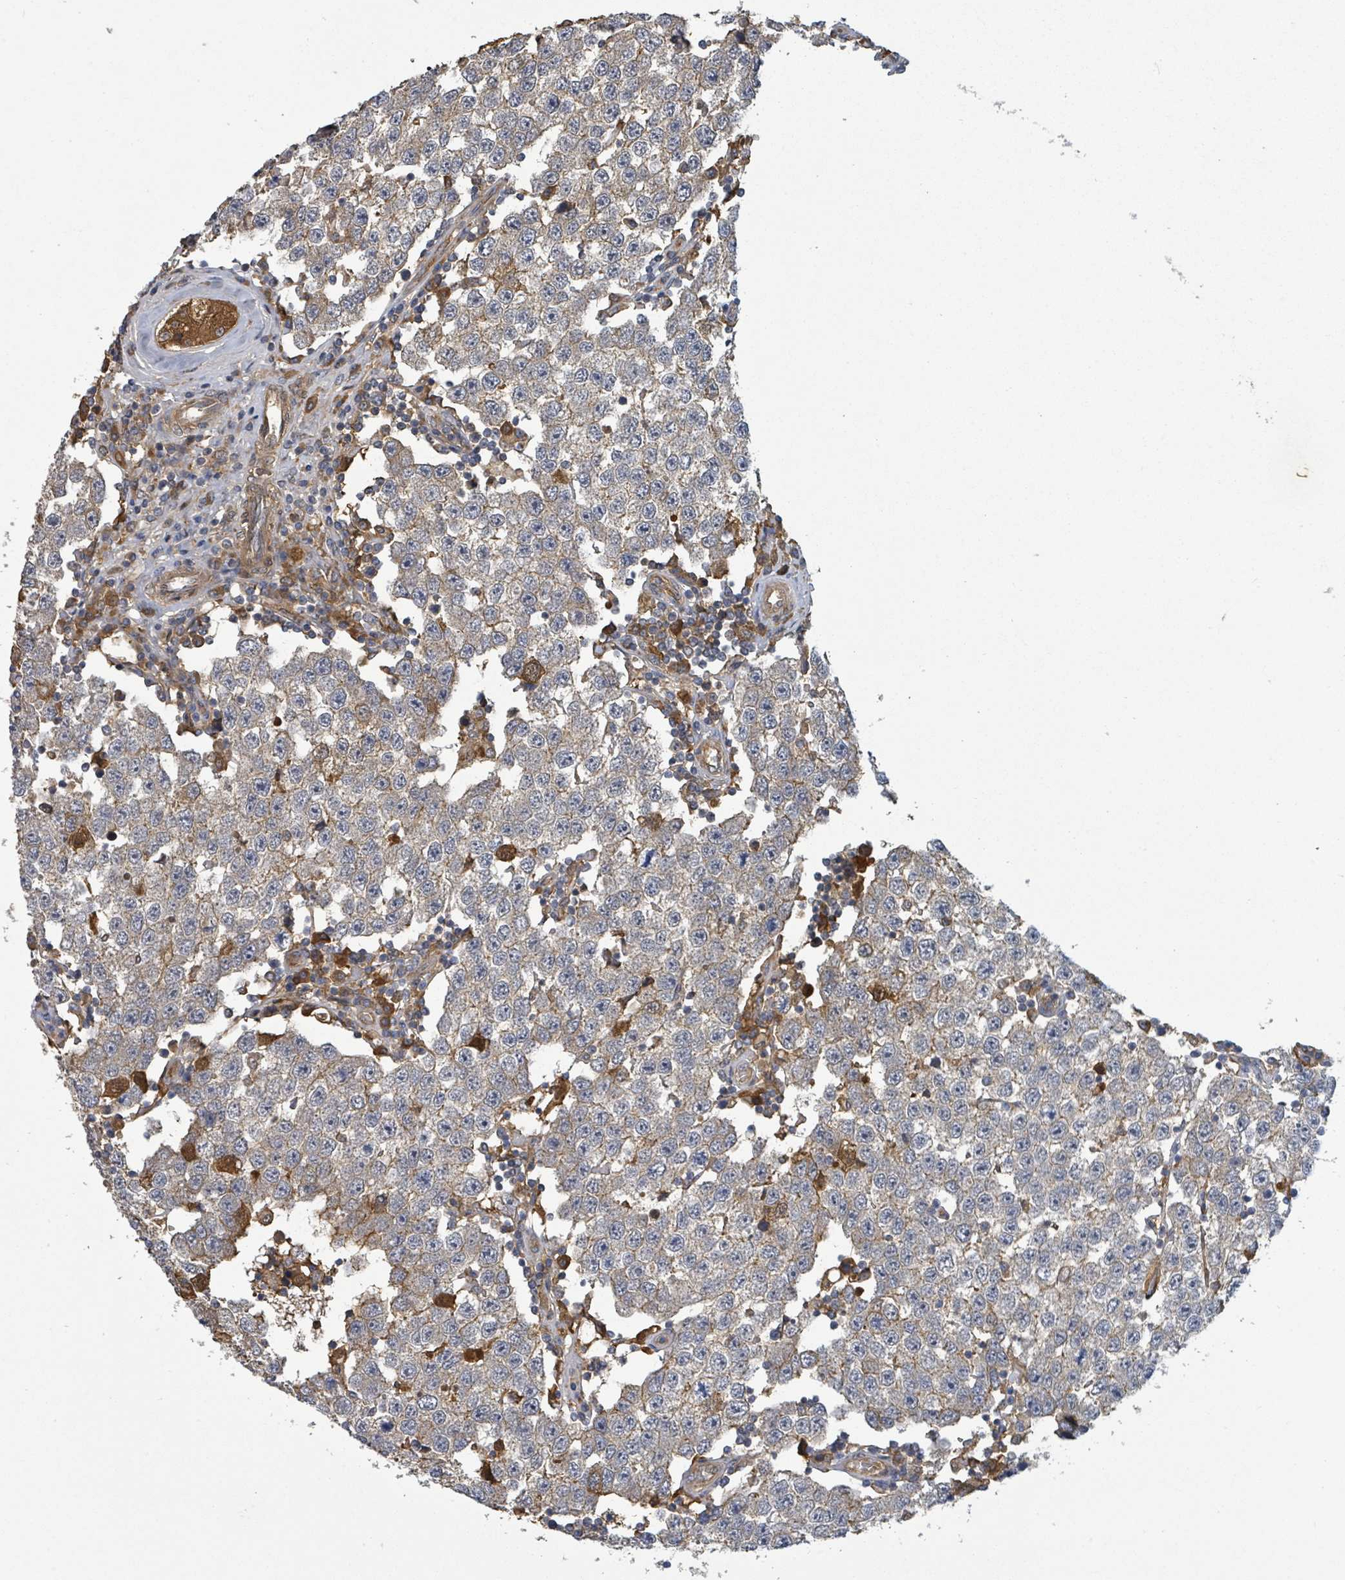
{"staining": {"intensity": "weak", "quantity": ">75%", "location": "cytoplasmic/membranous"}, "tissue": "testis cancer", "cell_type": "Tumor cells", "image_type": "cancer", "snomed": [{"axis": "morphology", "description": "Seminoma, NOS"}, {"axis": "topography", "description": "Testis"}], "caption": "Seminoma (testis) was stained to show a protein in brown. There is low levels of weak cytoplasmic/membranous expression in about >75% of tumor cells.", "gene": "STARD4", "patient": {"sex": "male", "age": 34}}